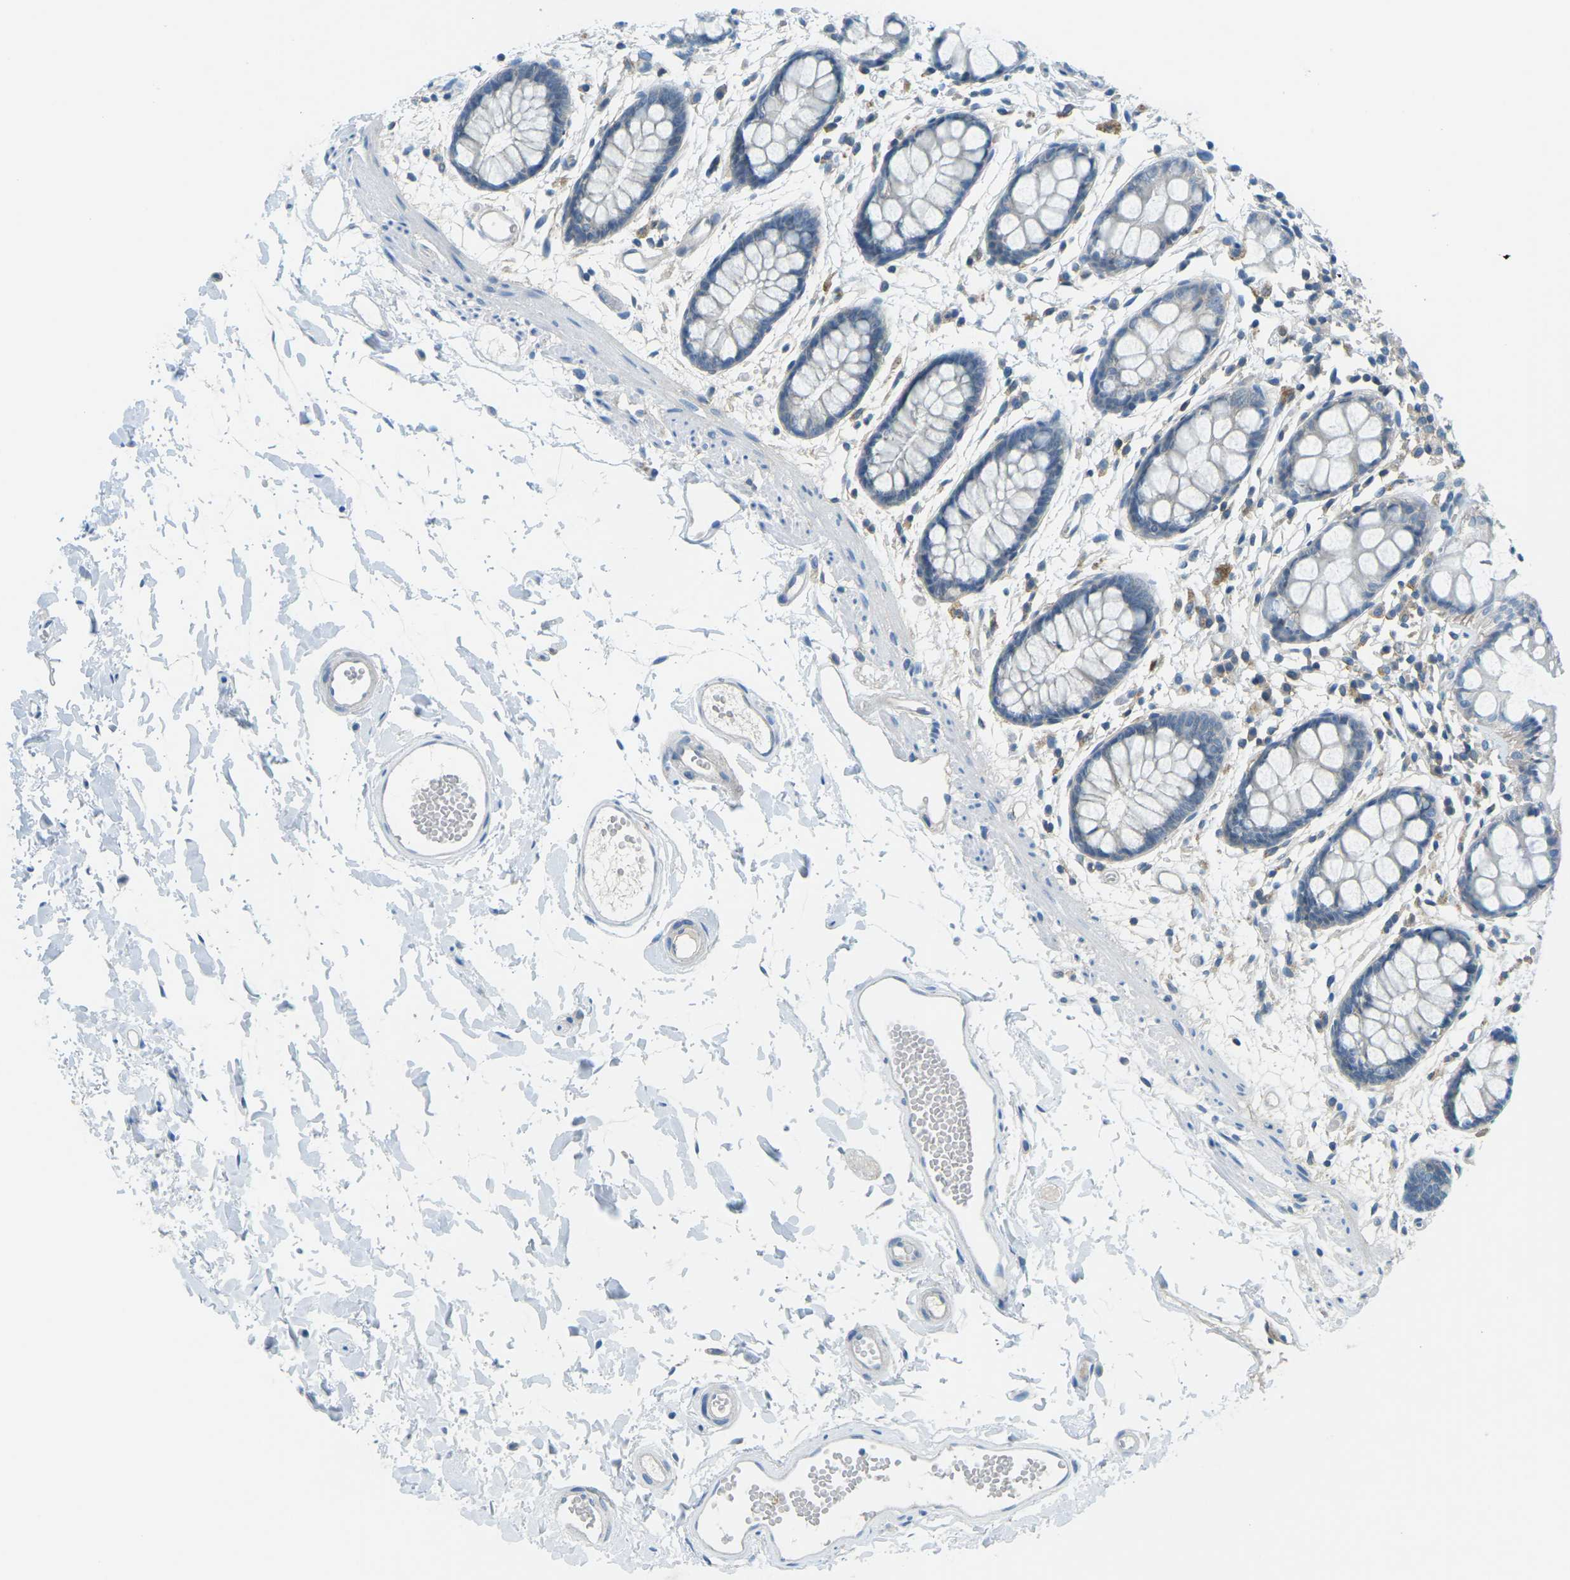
{"staining": {"intensity": "negative", "quantity": "none", "location": "none"}, "tissue": "rectum", "cell_type": "Glandular cells", "image_type": "normal", "snomed": [{"axis": "morphology", "description": "Normal tissue, NOS"}, {"axis": "topography", "description": "Rectum"}], "caption": "IHC micrograph of normal rectum stained for a protein (brown), which exhibits no positivity in glandular cells. (Stains: DAB IHC with hematoxylin counter stain, Microscopy: brightfield microscopy at high magnification).", "gene": "CD47", "patient": {"sex": "female", "age": 66}}